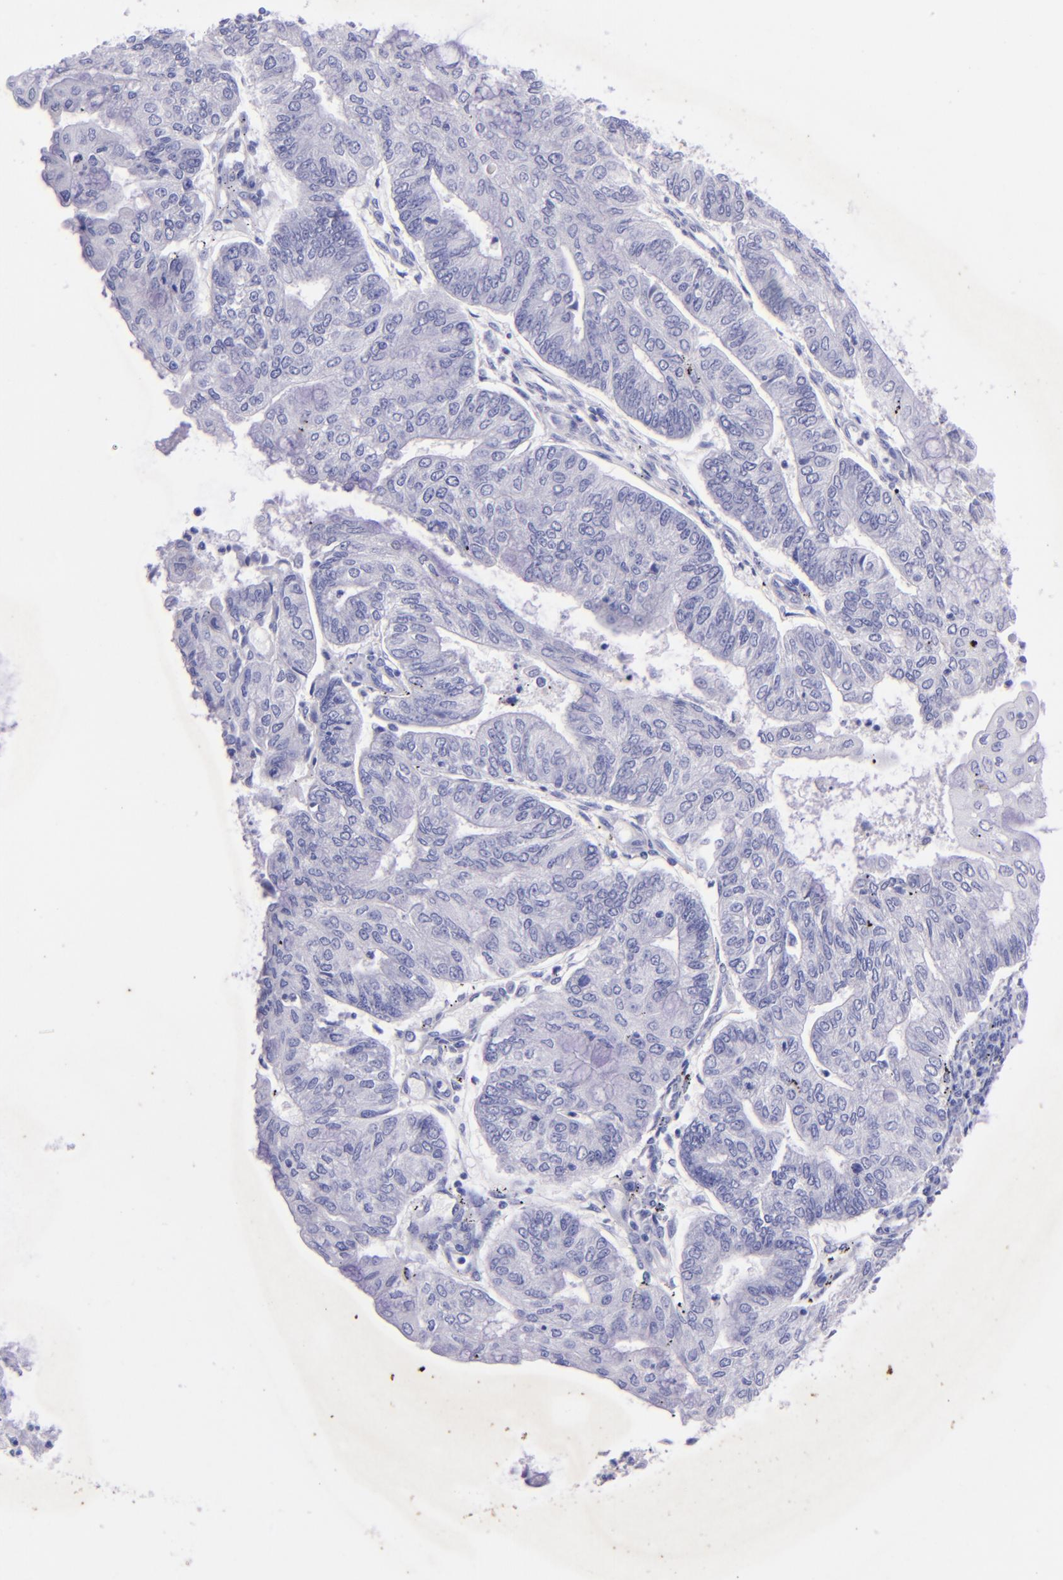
{"staining": {"intensity": "negative", "quantity": "none", "location": "none"}, "tissue": "endometrial cancer", "cell_type": "Tumor cells", "image_type": "cancer", "snomed": [{"axis": "morphology", "description": "Adenocarcinoma, NOS"}, {"axis": "topography", "description": "Endometrium"}], "caption": "Endometrial adenocarcinoma was stained to show a protein in brown. There is no significant expression in tumor cells. The staining is performed using DAB (3,3'-diaminobenzidine) brown chromogen with nuclei counter-stained in using hematoxylin.", "gene": "UCHL1", "patient": {"sex": "female", "age": 59}}